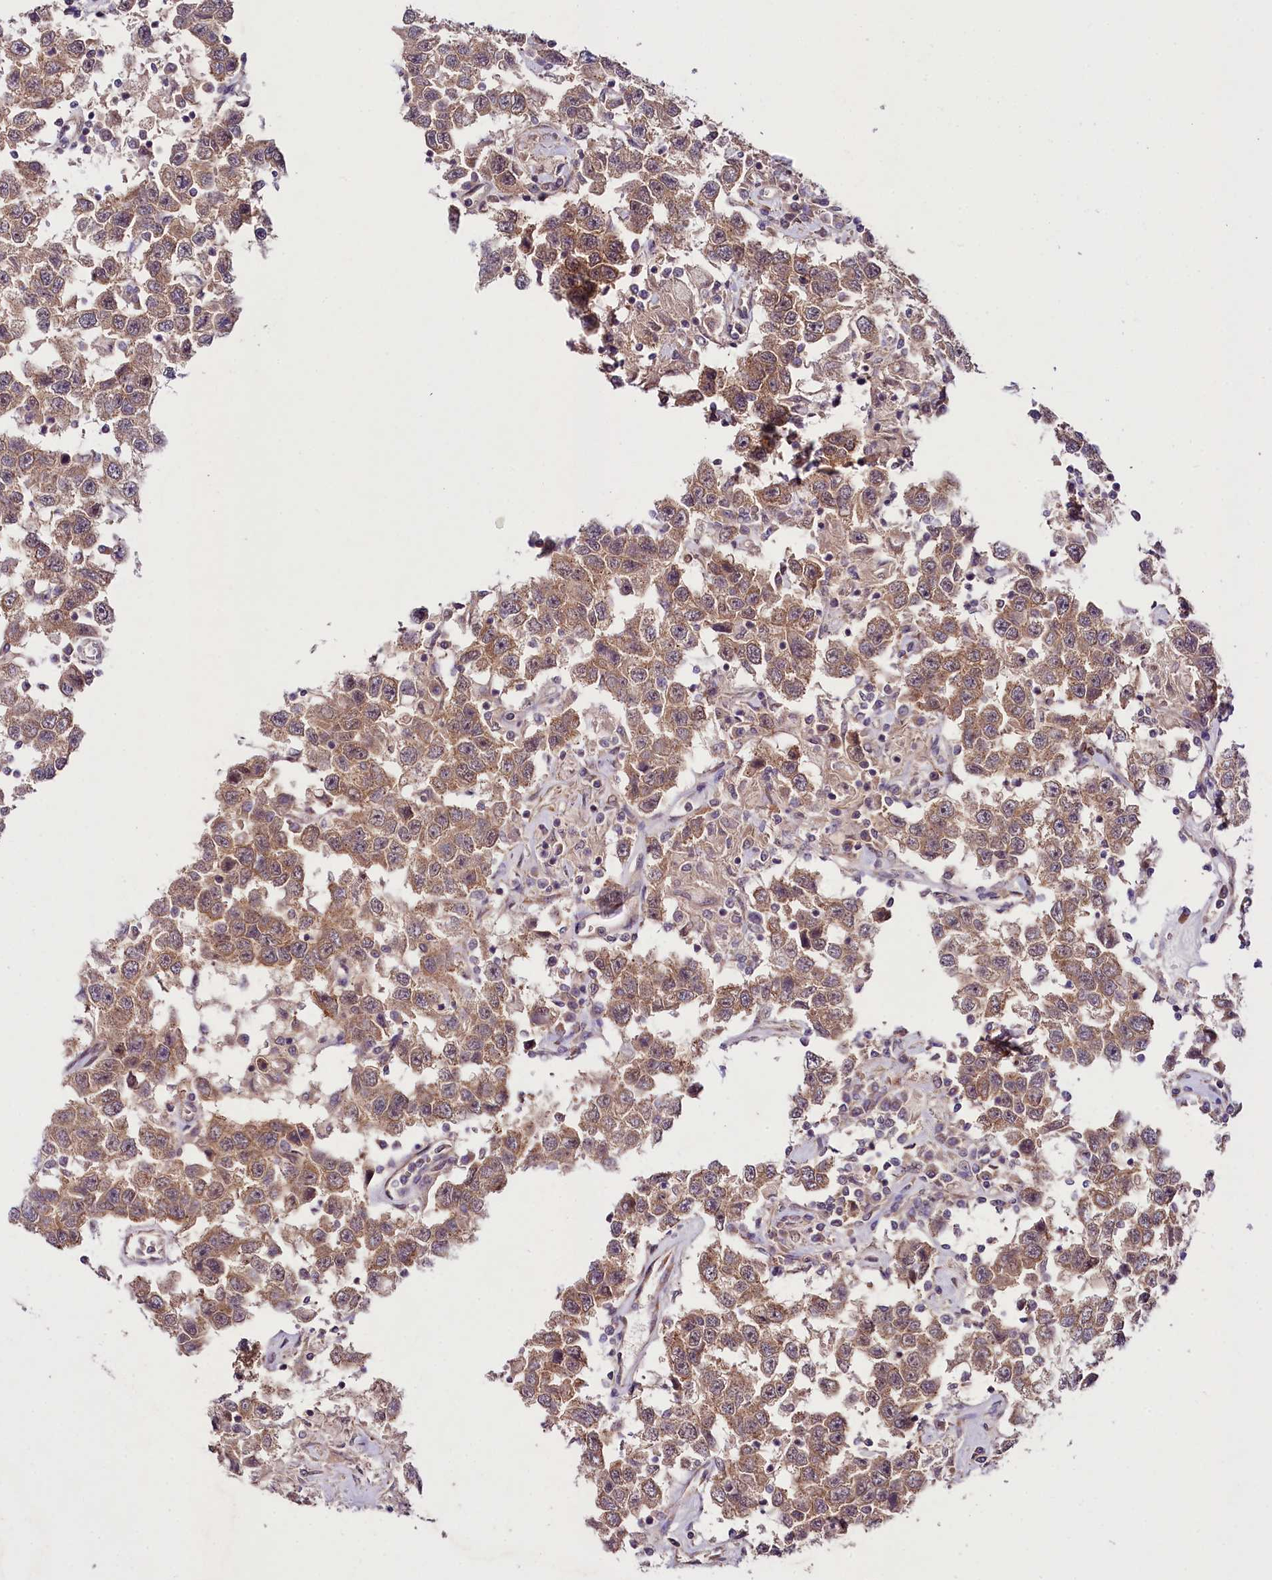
{"staining": {"intensity": "moderate", "quantity": ">75%", "location": "cytoplasmic/membranous"}, "tissue": "testis cancer", "cell_type": "Tumor cells", "image_type": "cancer", "snomed": [{"axis": "morphology", "description": "Seminoma, NOS"}, {"axis": "topography", "description": "Testis"}], "caption": "Brown immunohistochemical staining in human testis cancer shows moderate cytoplasmic/membranous expression in about >75% of tumor cells.", "gene": "PHLDB1", "patient": {"sex": "male", "age": 41}}